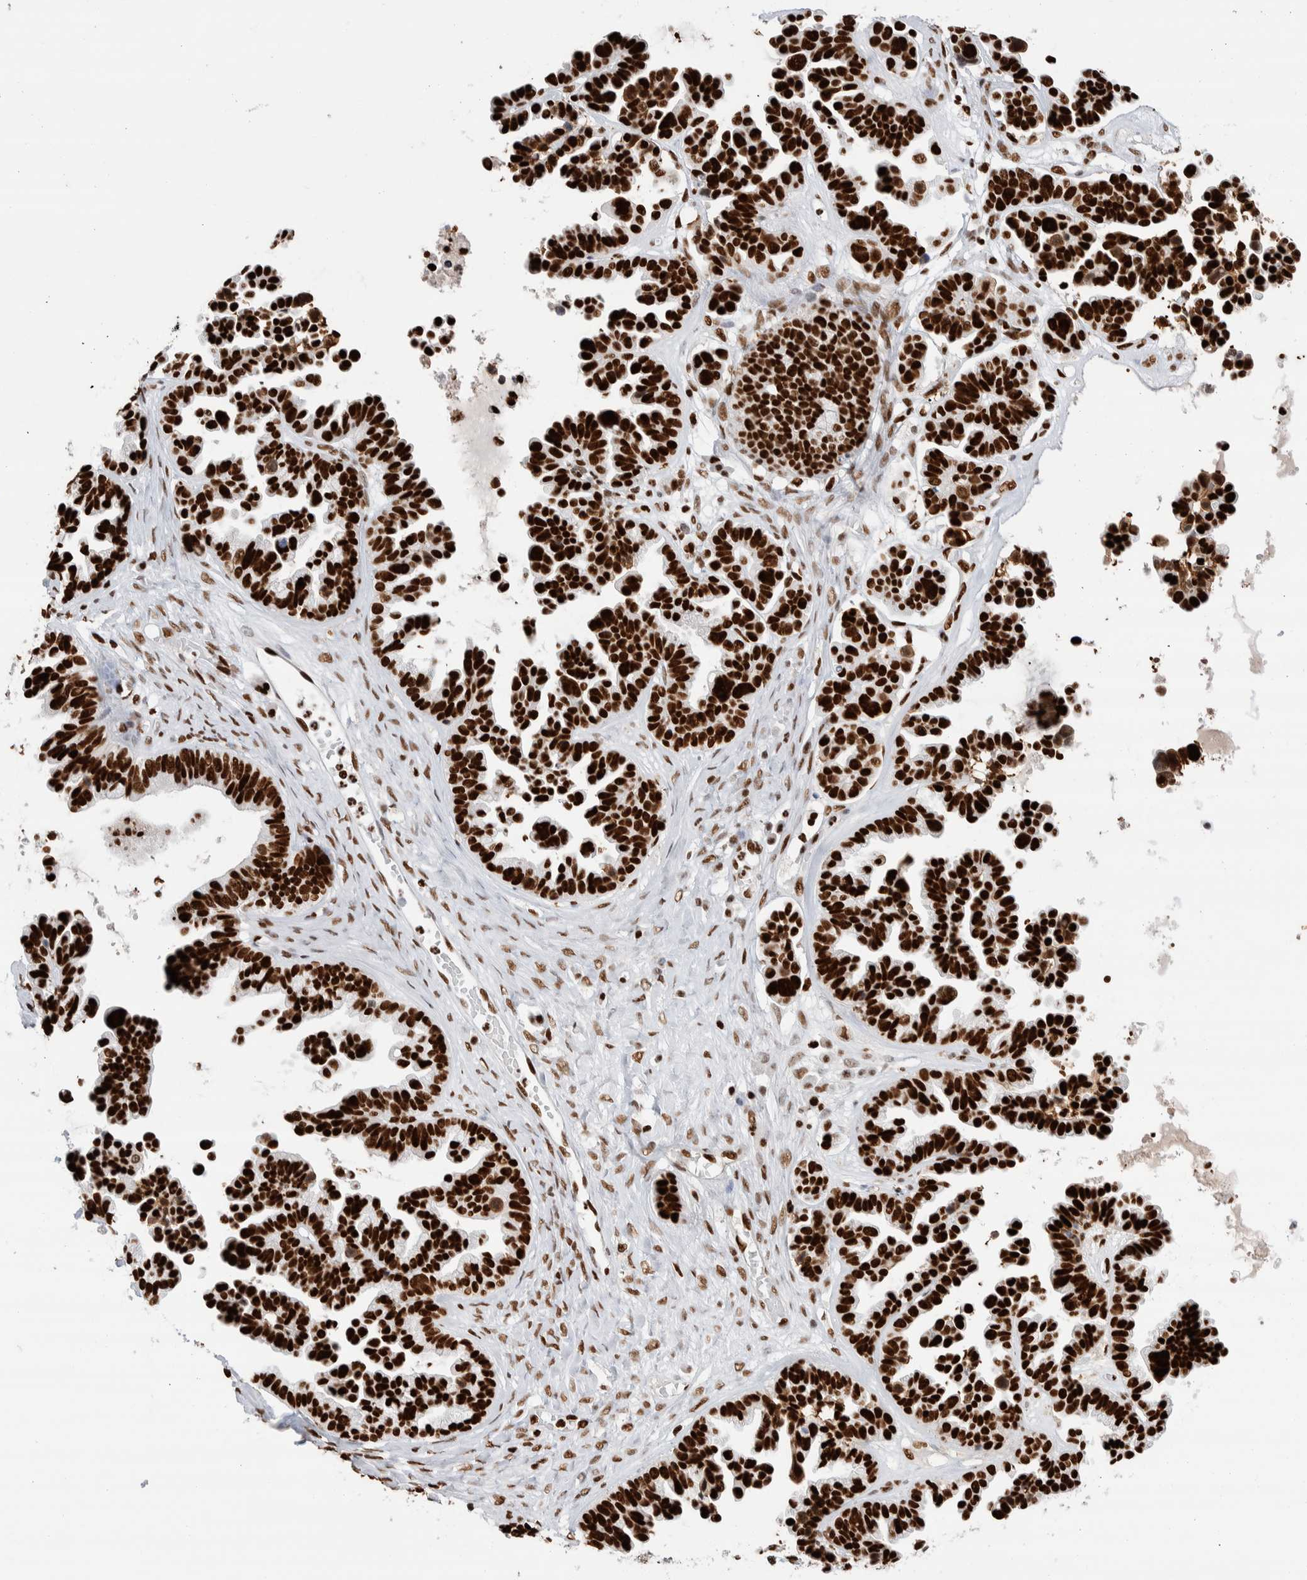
{"staining": {"intensity": "strong", "quantity": ">75%", "location": "nuclear"}, "tissue": "ovarian cancer", "cell_type": "Tumor cells", "image_type": "cancer", "snomed": [{"axis": "morphology", "description": "Cystadenocarcinoma, serous, NOS"}, {"axis": "topography", "description": "Ovary"}], "caption": "This photomicrograph reveals ovarian cancer stained with immunohistochemistry (IHC) to label a protein in brown. The nuclear of tumor cells show strong positivity for the protein. Nuclei are counter-stained blue.", "gene": "RNASEK-C17orf49", "patient": {"sex": "female", "age": 56}}